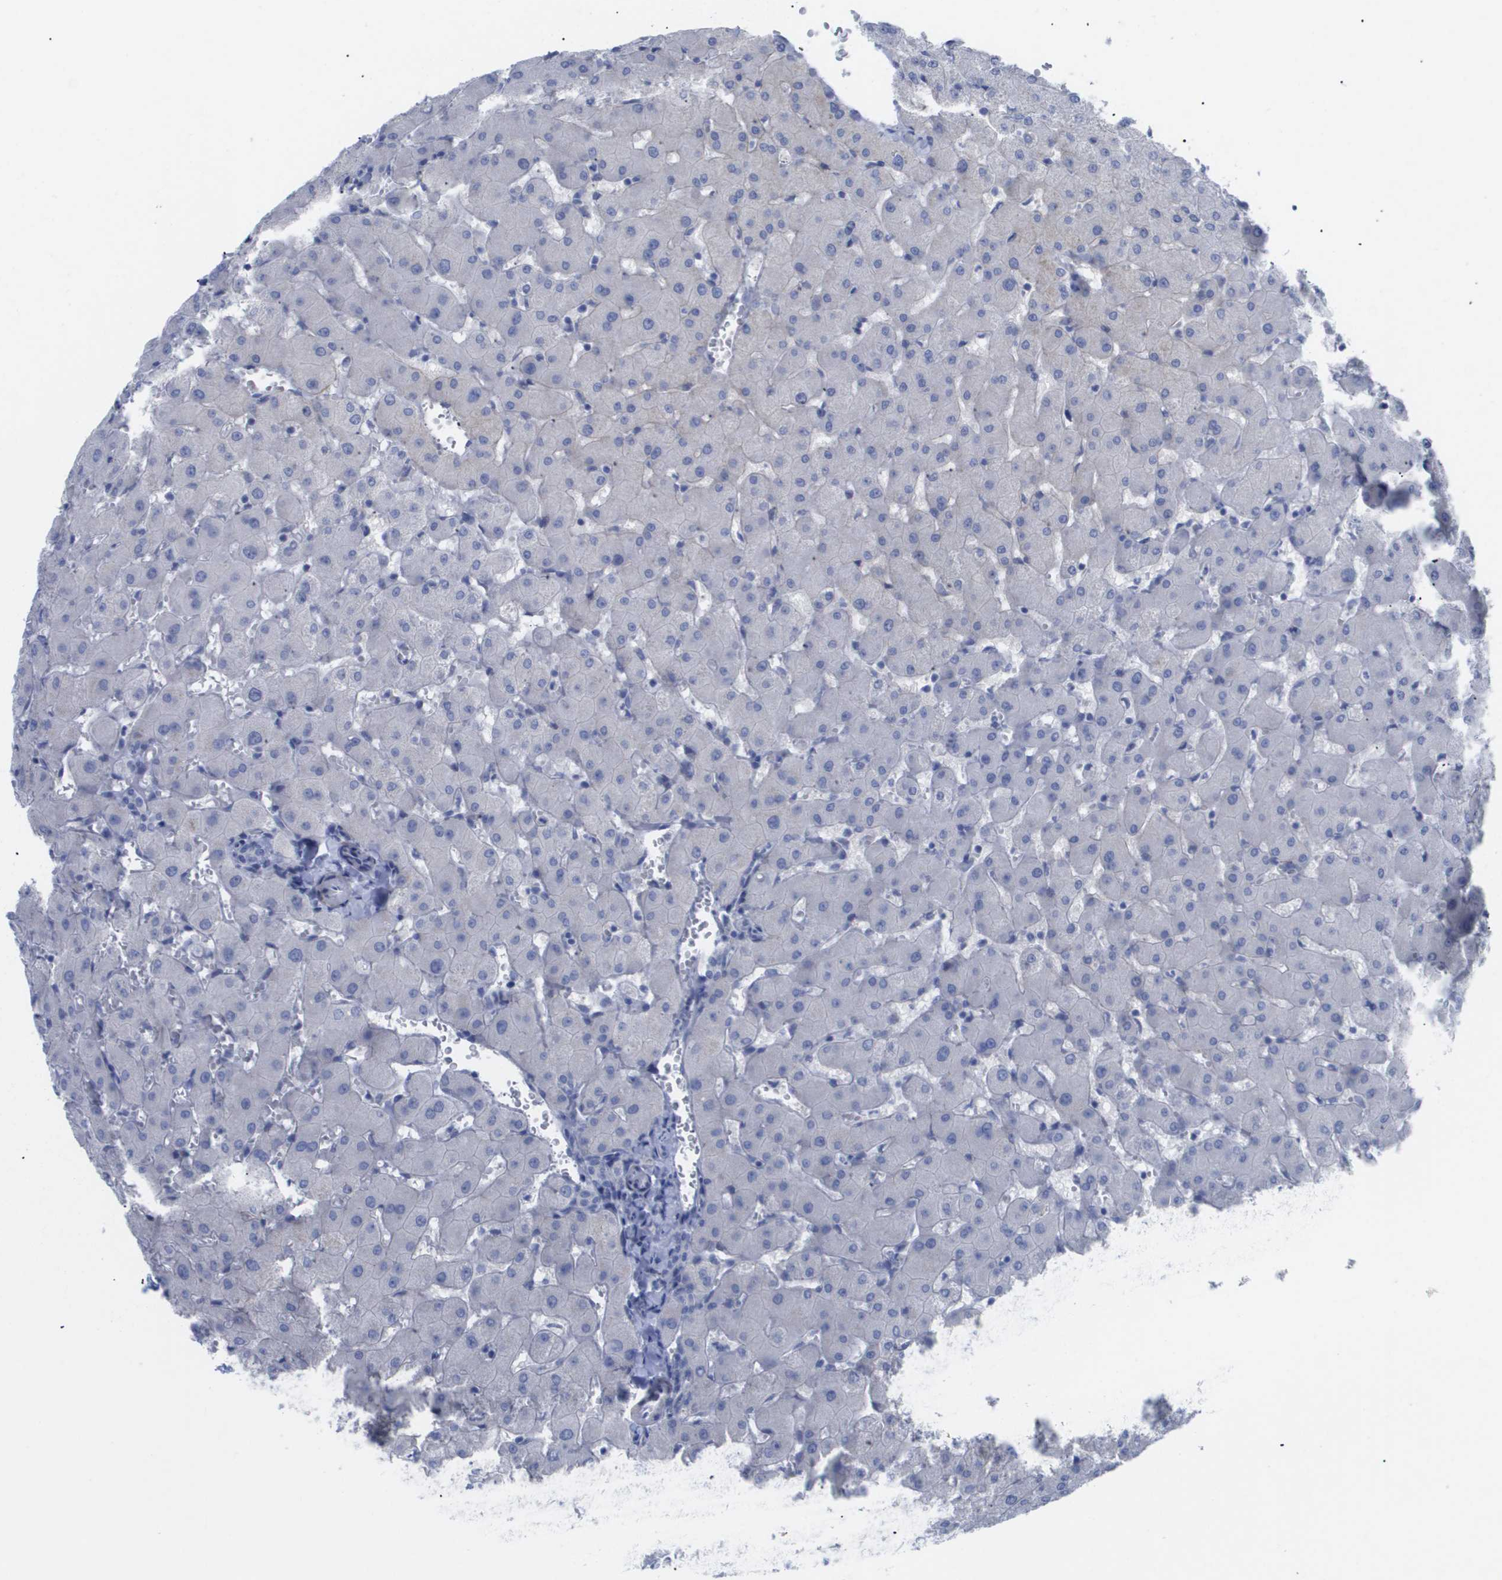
{"staining": {"intensity": "negative", "quantity": "none", "location": "none"}, "tissue": "liver", "cell_type": "Cholangiocytes", "image_type": "normal", "snomed": [{"axis": "morphology", "description": "Normal tissue, NOS"}, {"axis": "topography", "description": "Liver"}], "caption": "The image displays no staining of cholangiocytes in benign liver. (Brightfield microscopy of DAB (3,3'-diaminobenzidine) IHC at high magnification).", "gene": "CAV3", "patient": {"sex": "female", "age": 63}}